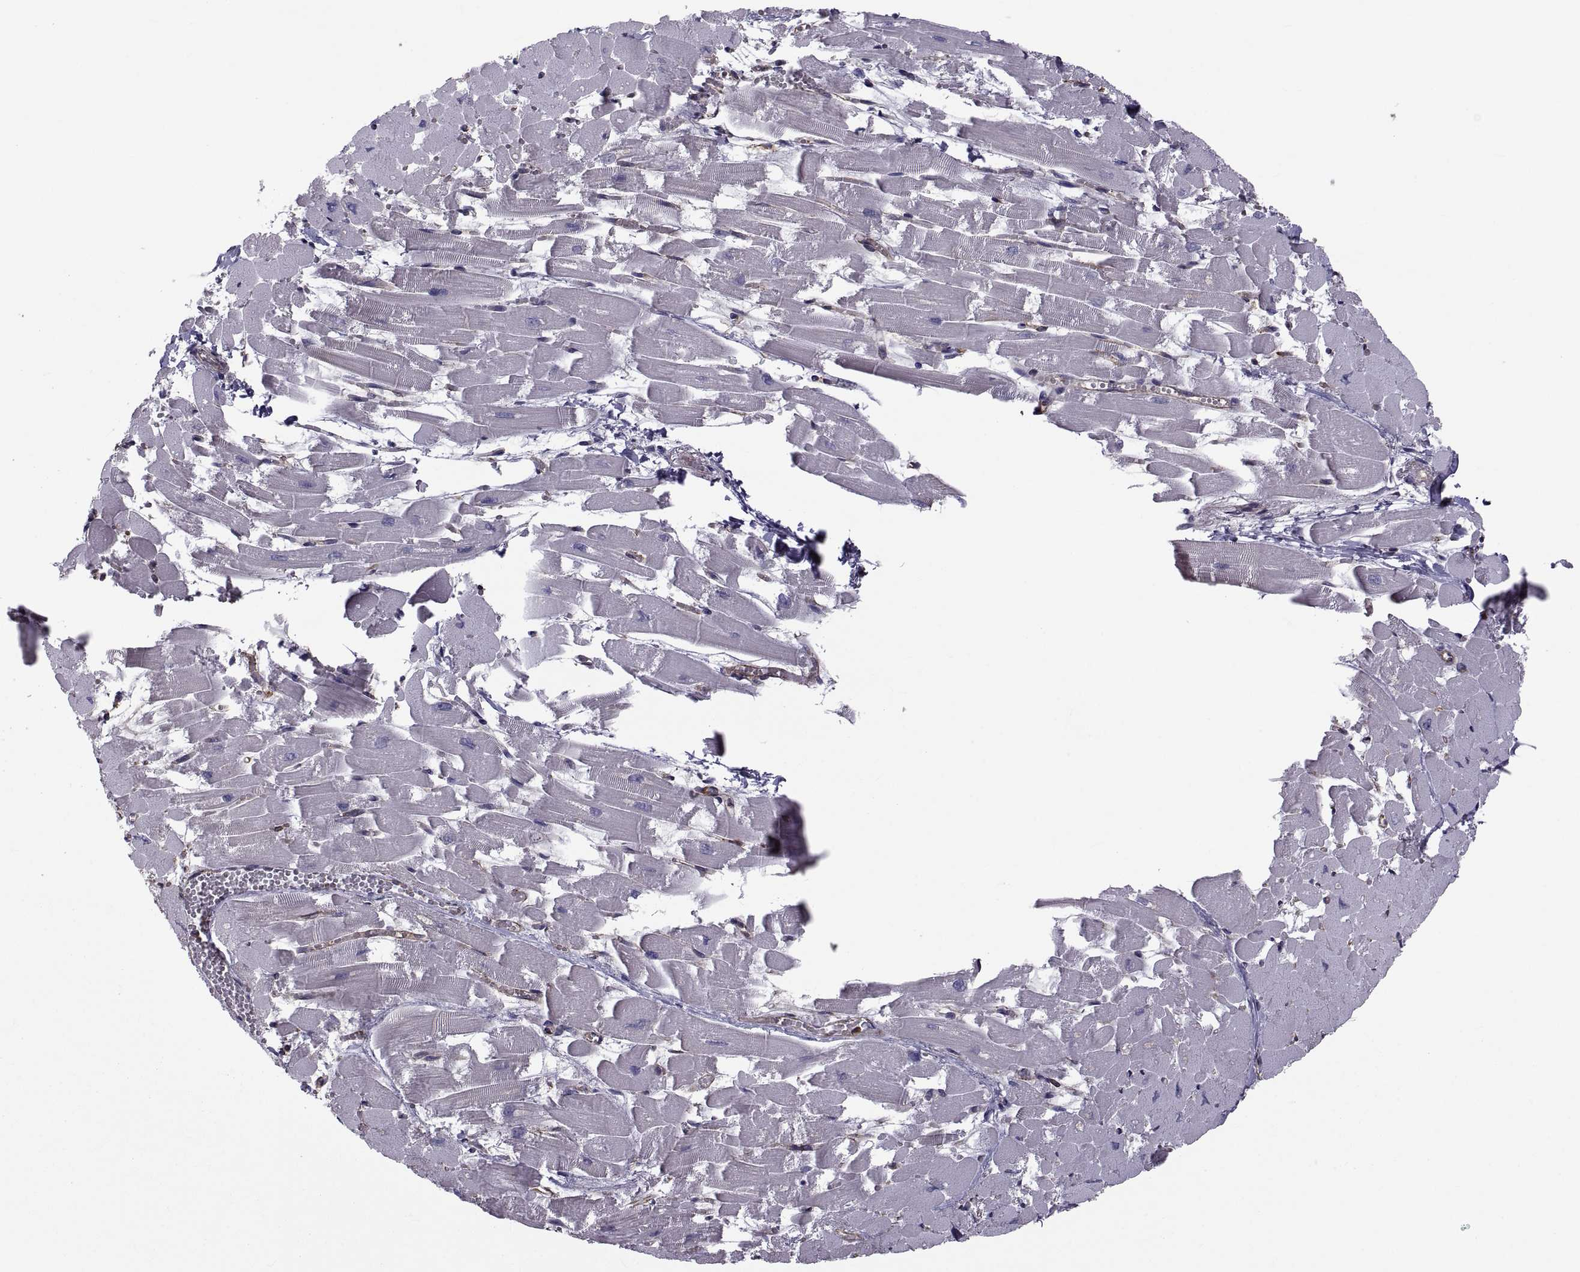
{"staining": {"intensity": "negative", "quantity": "none", "location": "none"}, "tissue": "heart muscle", "cell_type": "Cardiomyocytes", "image_type": "normal", "snomed": [{"axis": "morphology", "description": "Normal tissue, NOS"}, {"axis": "topography", "description": "Heart"}], "caption": "Protein analysis of benign heart muscle shows no significant expression in cardiomyocytes.", "gene": "MYH9", "patient": {"sex": "female", "age": 52}}